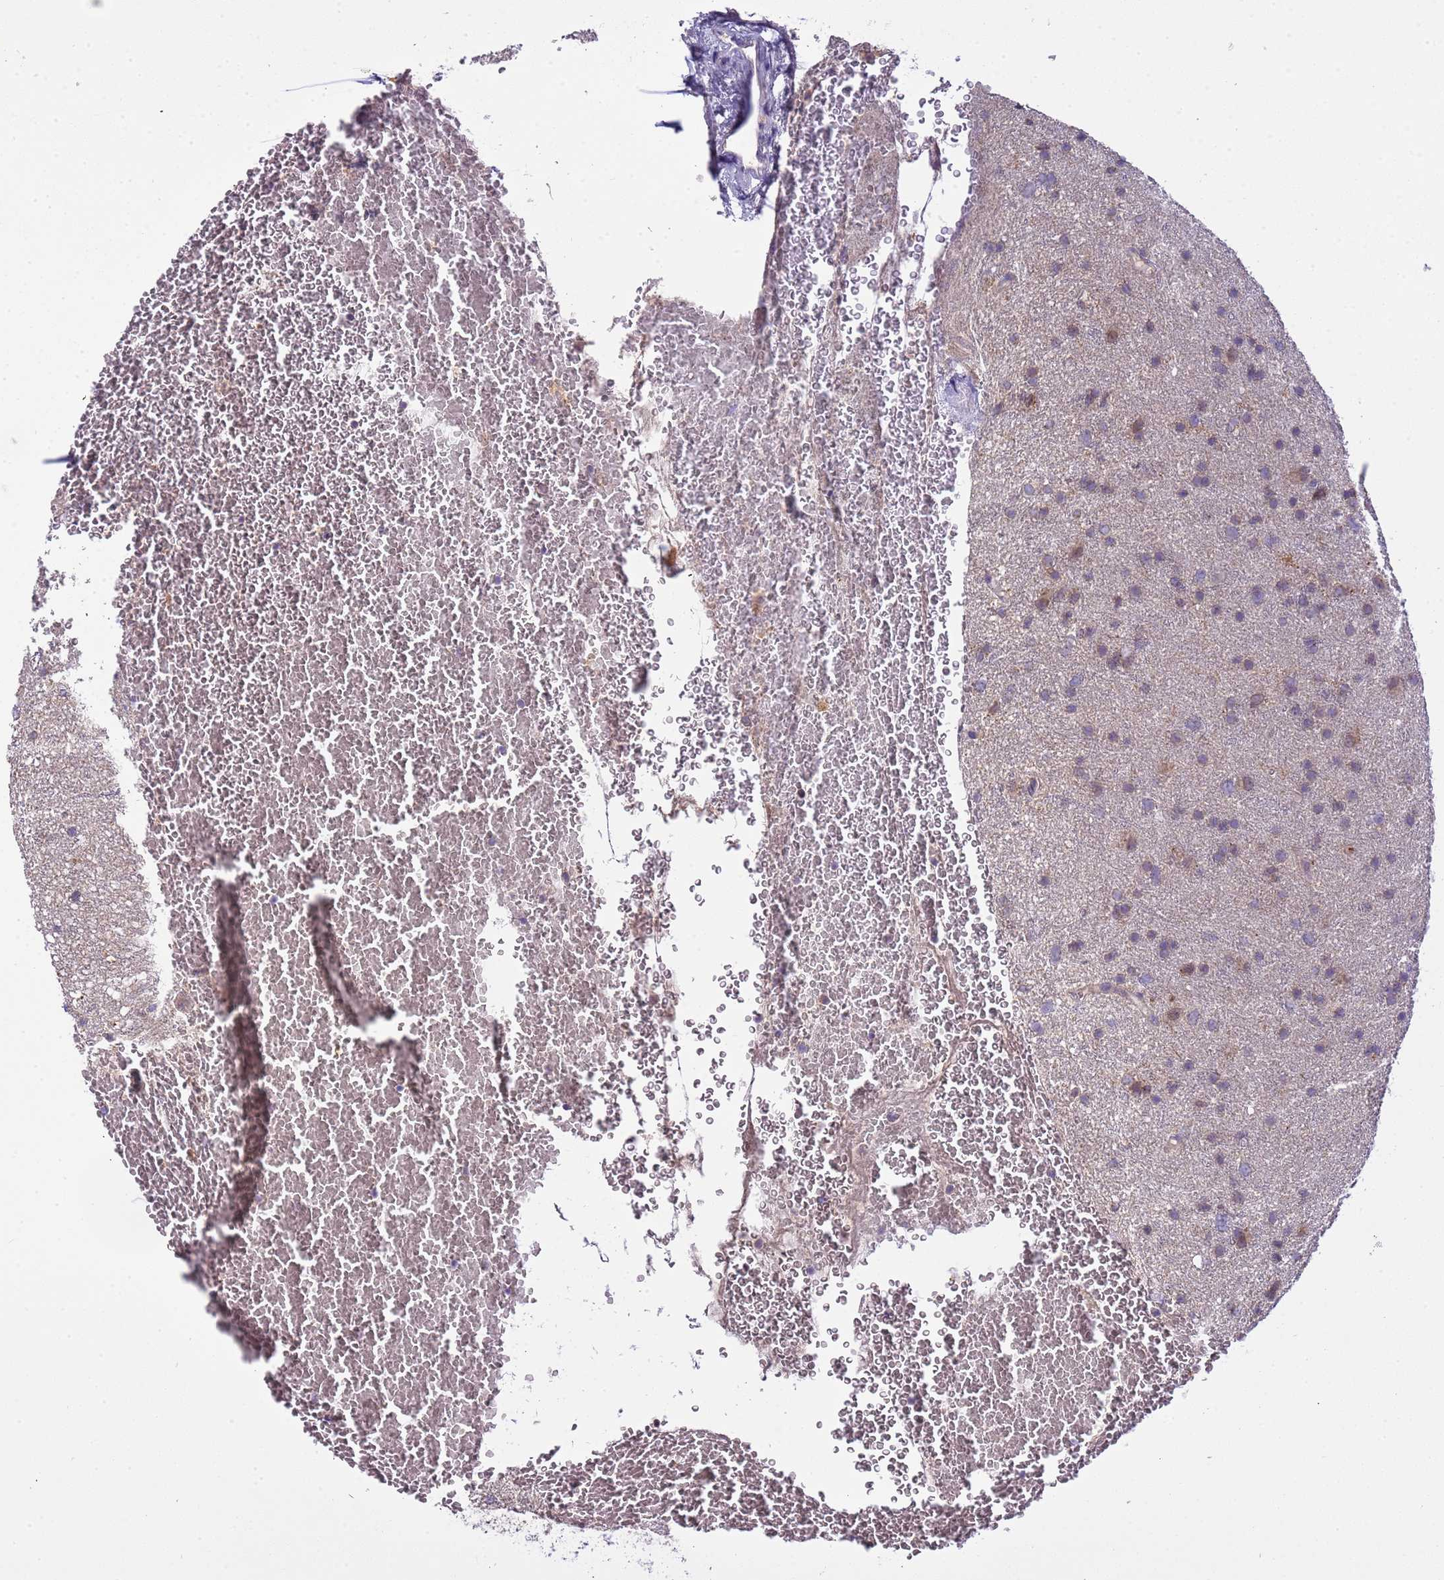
{"staining": {"intensity": "moderate", "quantity": "<25%", "location": "cytoplasmic/membranous,nuclear"}, "tissue": "glioma", "cell_type": "Tumor cells", "image_type": "cancer", "snomed": [{"axis": "morphology", "description": "Glioma, malignant, Low grade"}, {"axis": "topography", "description": "Cerebral cortex"}], "caption": "A micrograph showing moderate cytoplasmic/membranous and nuclear positivity in approximately <25% of tumor cells in malignant glioma (low-grade), as visualized by brown immunohistochemical staining.", "gene": "PLCXD3", "patient": {"sex": "female", "age": 39}}